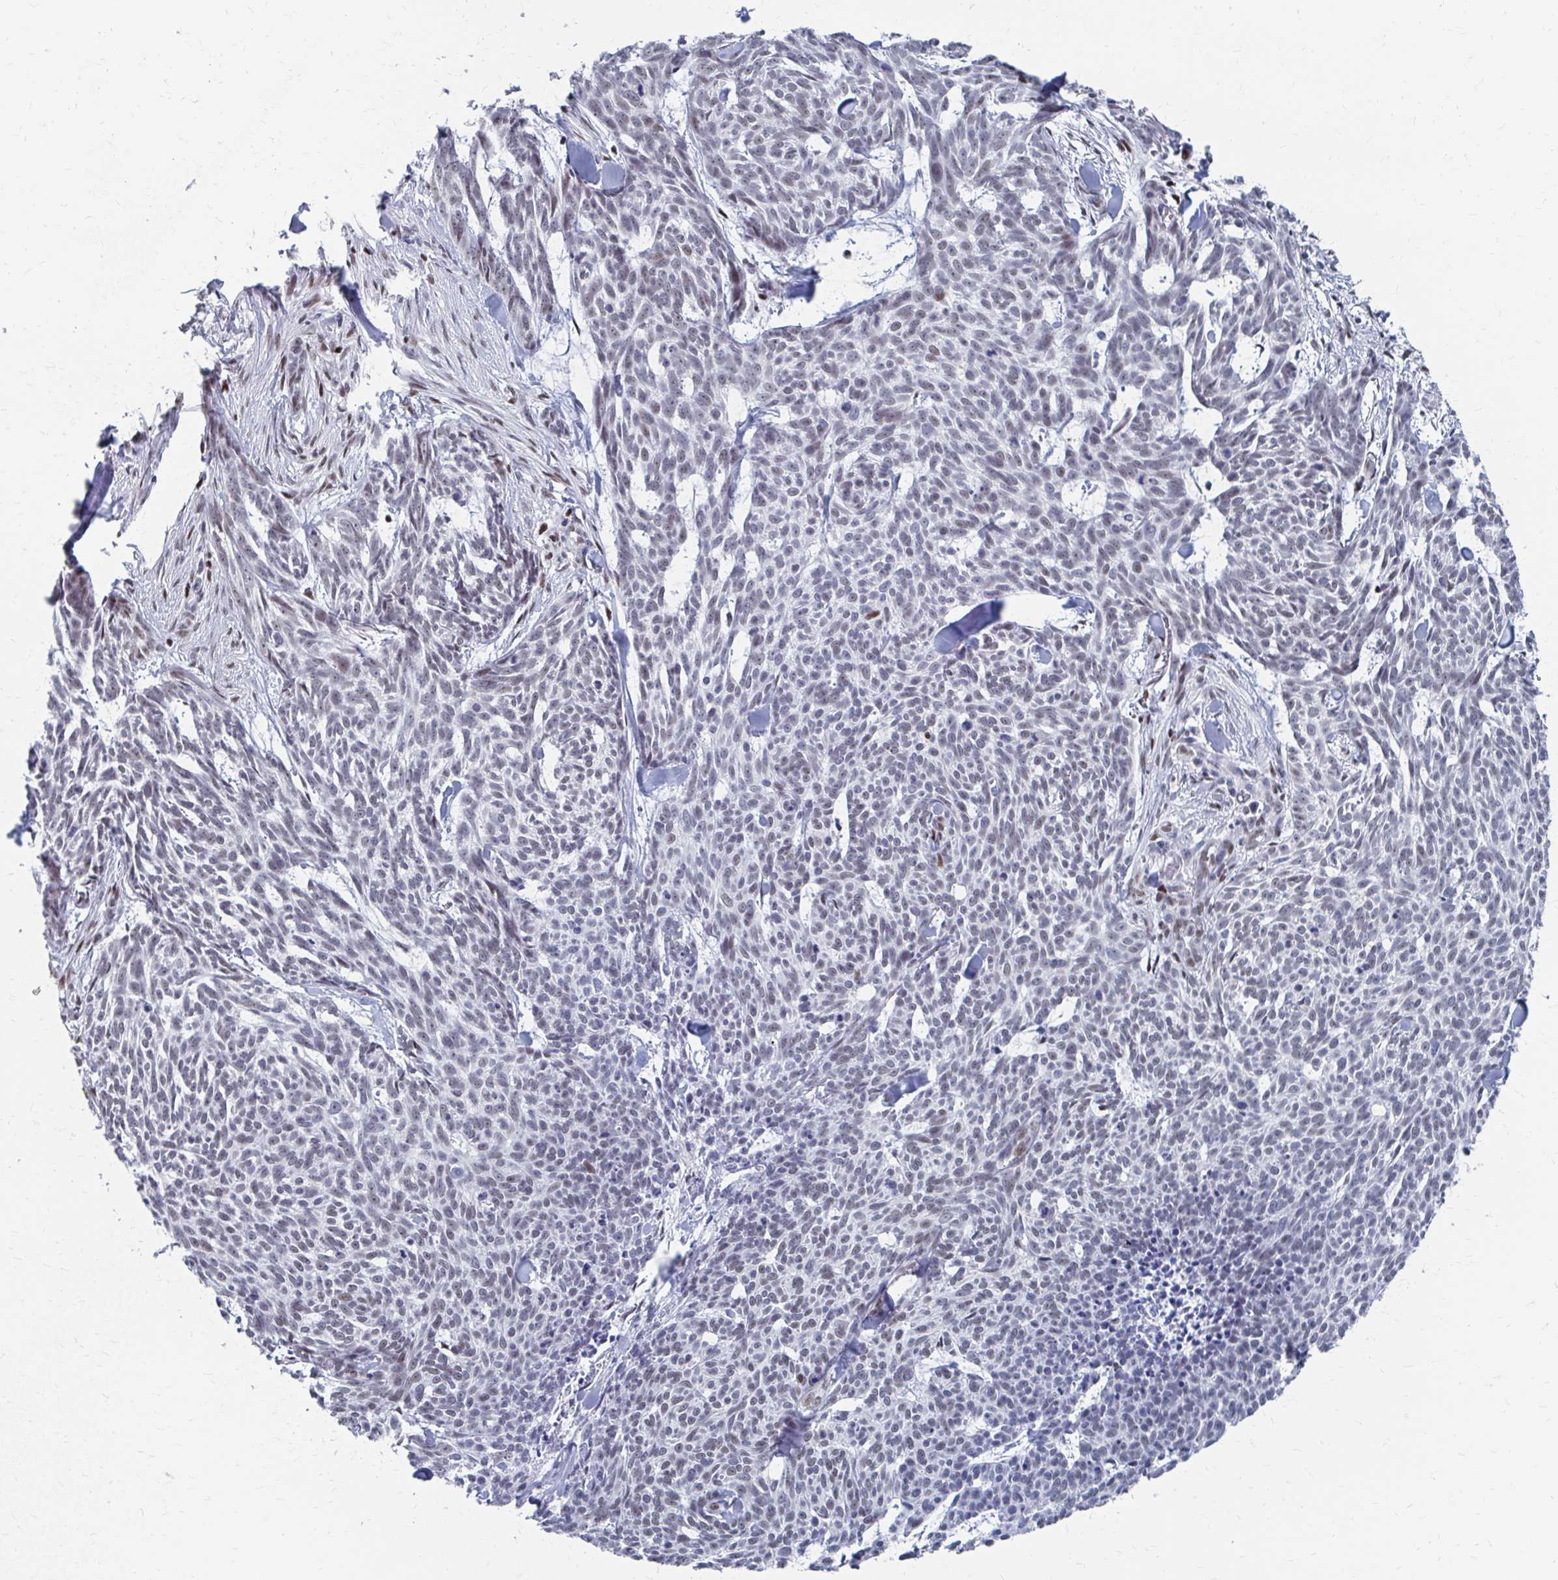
{"staining": {"intensity": "weak", "quantity": ">75%", "location": "nuclear"}, "tissue": "skin cancer", "cell_type": "Tumor cells", "image_type": "cancer", "snomed": [{"axis": "morphology", "description": "Basal cell carcinoma"}, {"axis": "topography", "description": "Skin"}], "caption": "Weak nuclear protein positivity is present in about >75% of tumor cells in skin cancer (basal cell carcinoma). (brown staining indicates protein expression, while blue staining denotes nuclei).", "gene": "CDIN1", "patient": {"sex": "female", "age": 93}}